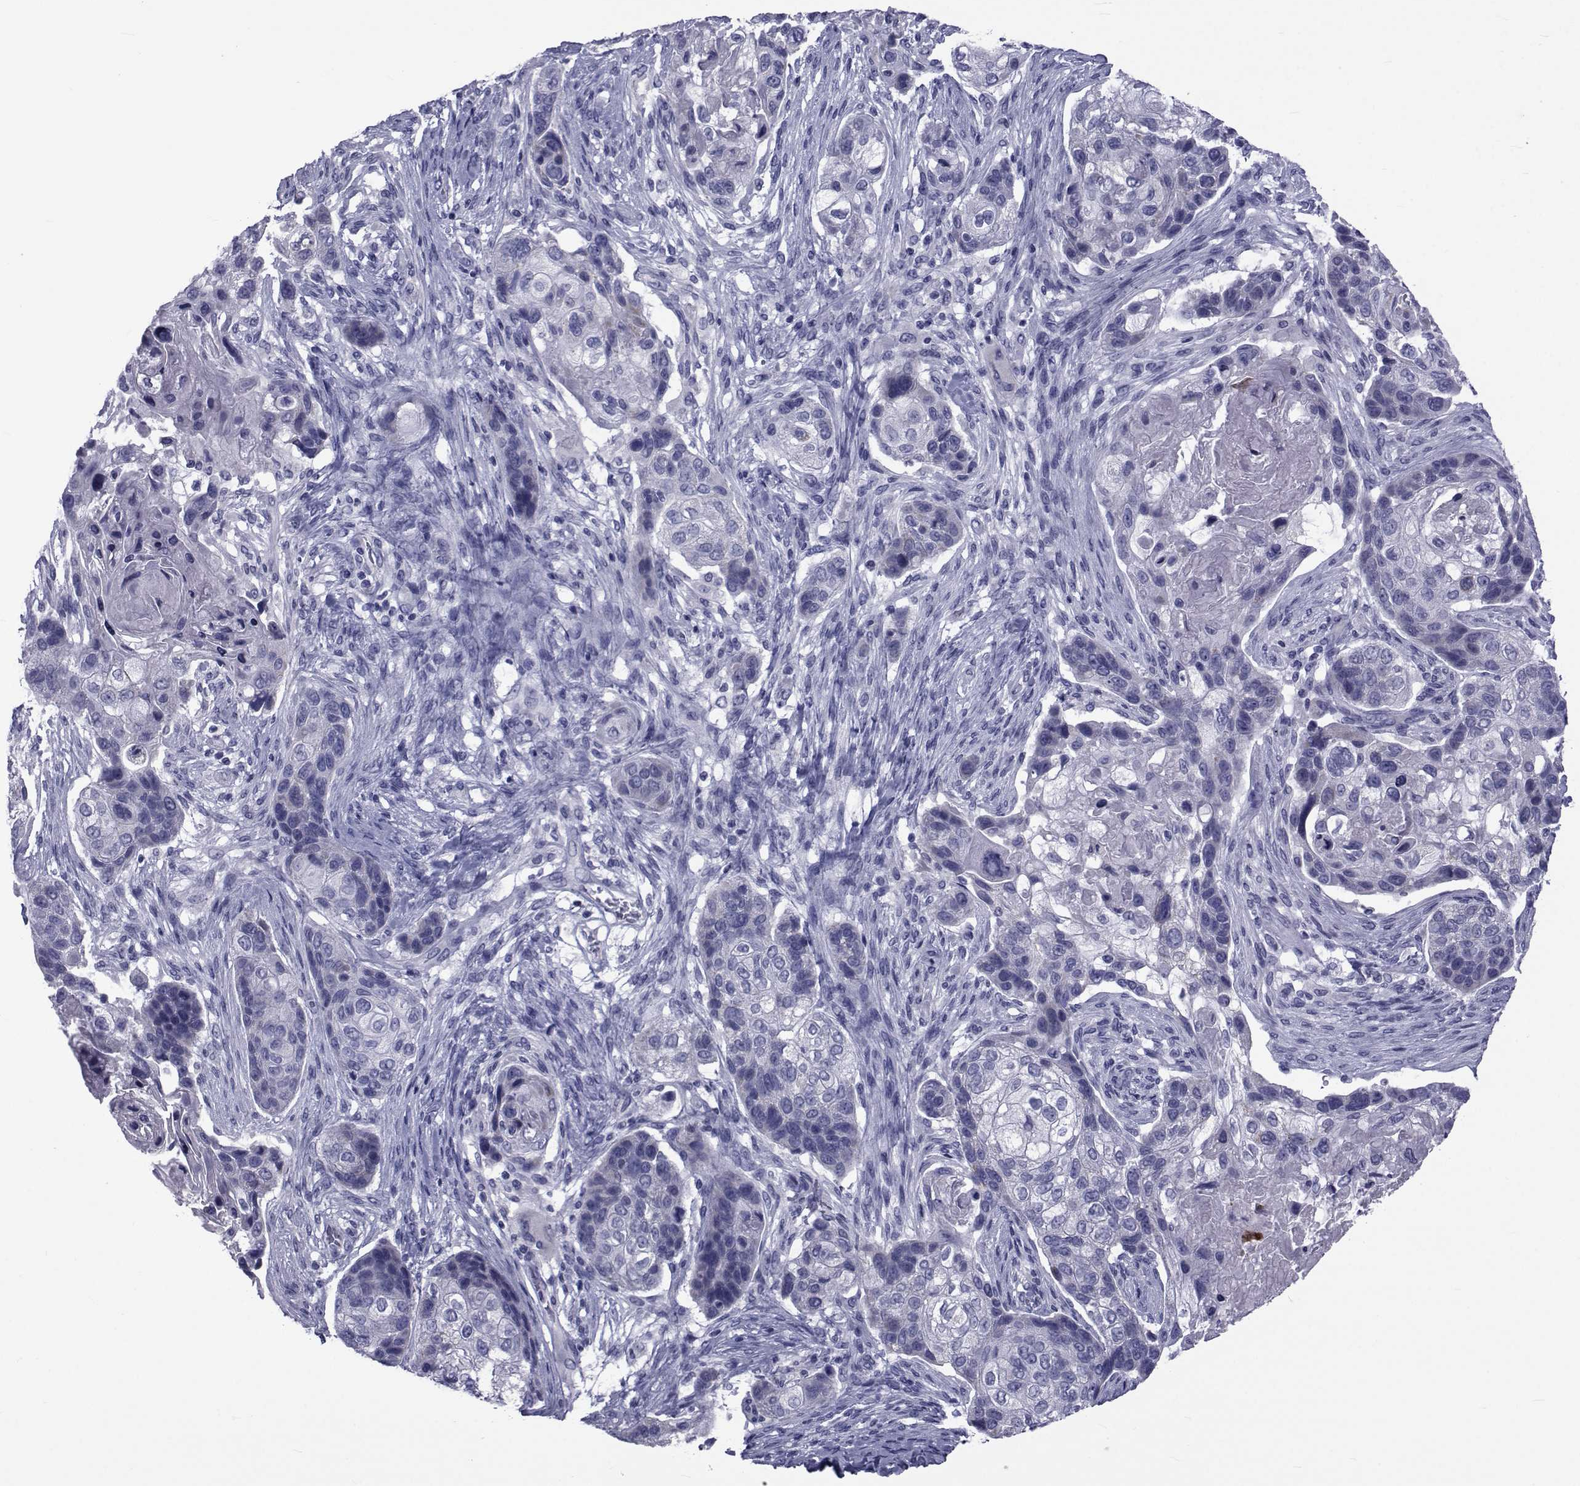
{"staining": {"intensity": "negative", "quantity": "none", "location": "none"}, "tissue": "lung cancer", "cell_type": "Tumor cells", "image_type": "cancer", "snomed": [{"axis": "morphology", "description": "Squamous cell carcinoma, NOS"}, {"axis": "topography", "description": "Lung"}], "caption": "The image exhibits no staining of tumor cells in lung cancer.", "gene": "GKAP1", "patient": {"sex": "male", "age": 69}}